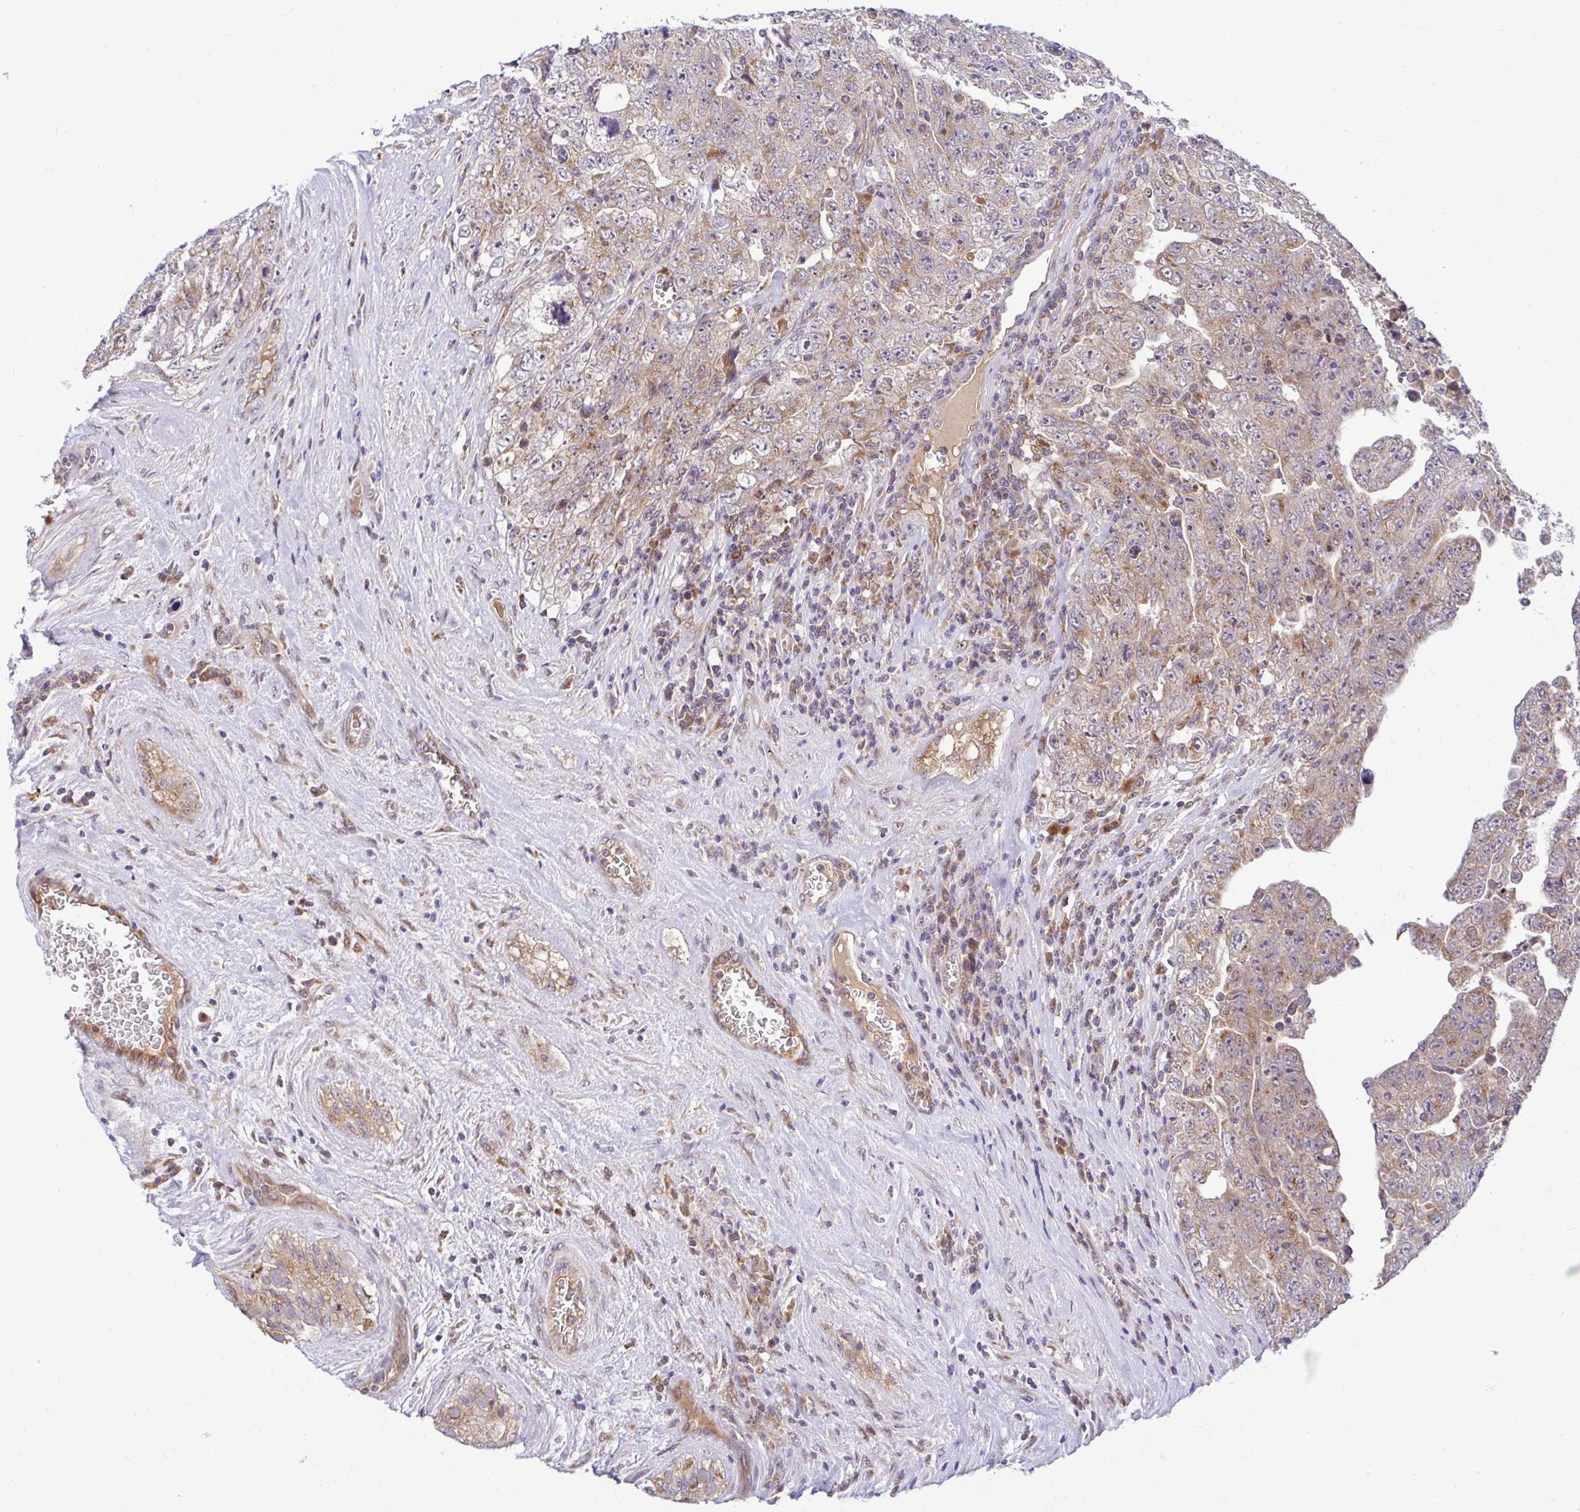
{"staining": {"intensity": "moderate", "quantity": "25%-75%", "location": "cytoplasmic/membranous"}, "tissue": "testis cancer", "cell_type": "Tumor cells", "image_type": "cancer", "snomed": [{"axis": "morphology", "description": "Carcinoma, Embryonal, NOS"}, {"axis": "topography", "description": "Testis"}], "caption": "A brown stain shows moderate cytoplasmic/membranous staining of a protein in human testis cancer (embryonal carcinoma) tumor cells. (Stains: DAB (3,3'-diaminobenzidine) in brown, nuclei in blue, Microscopy: brightfield microscopy at high magnification).", "gene": "VTI1B", "patient": {"sex": "male", "age": 28}}